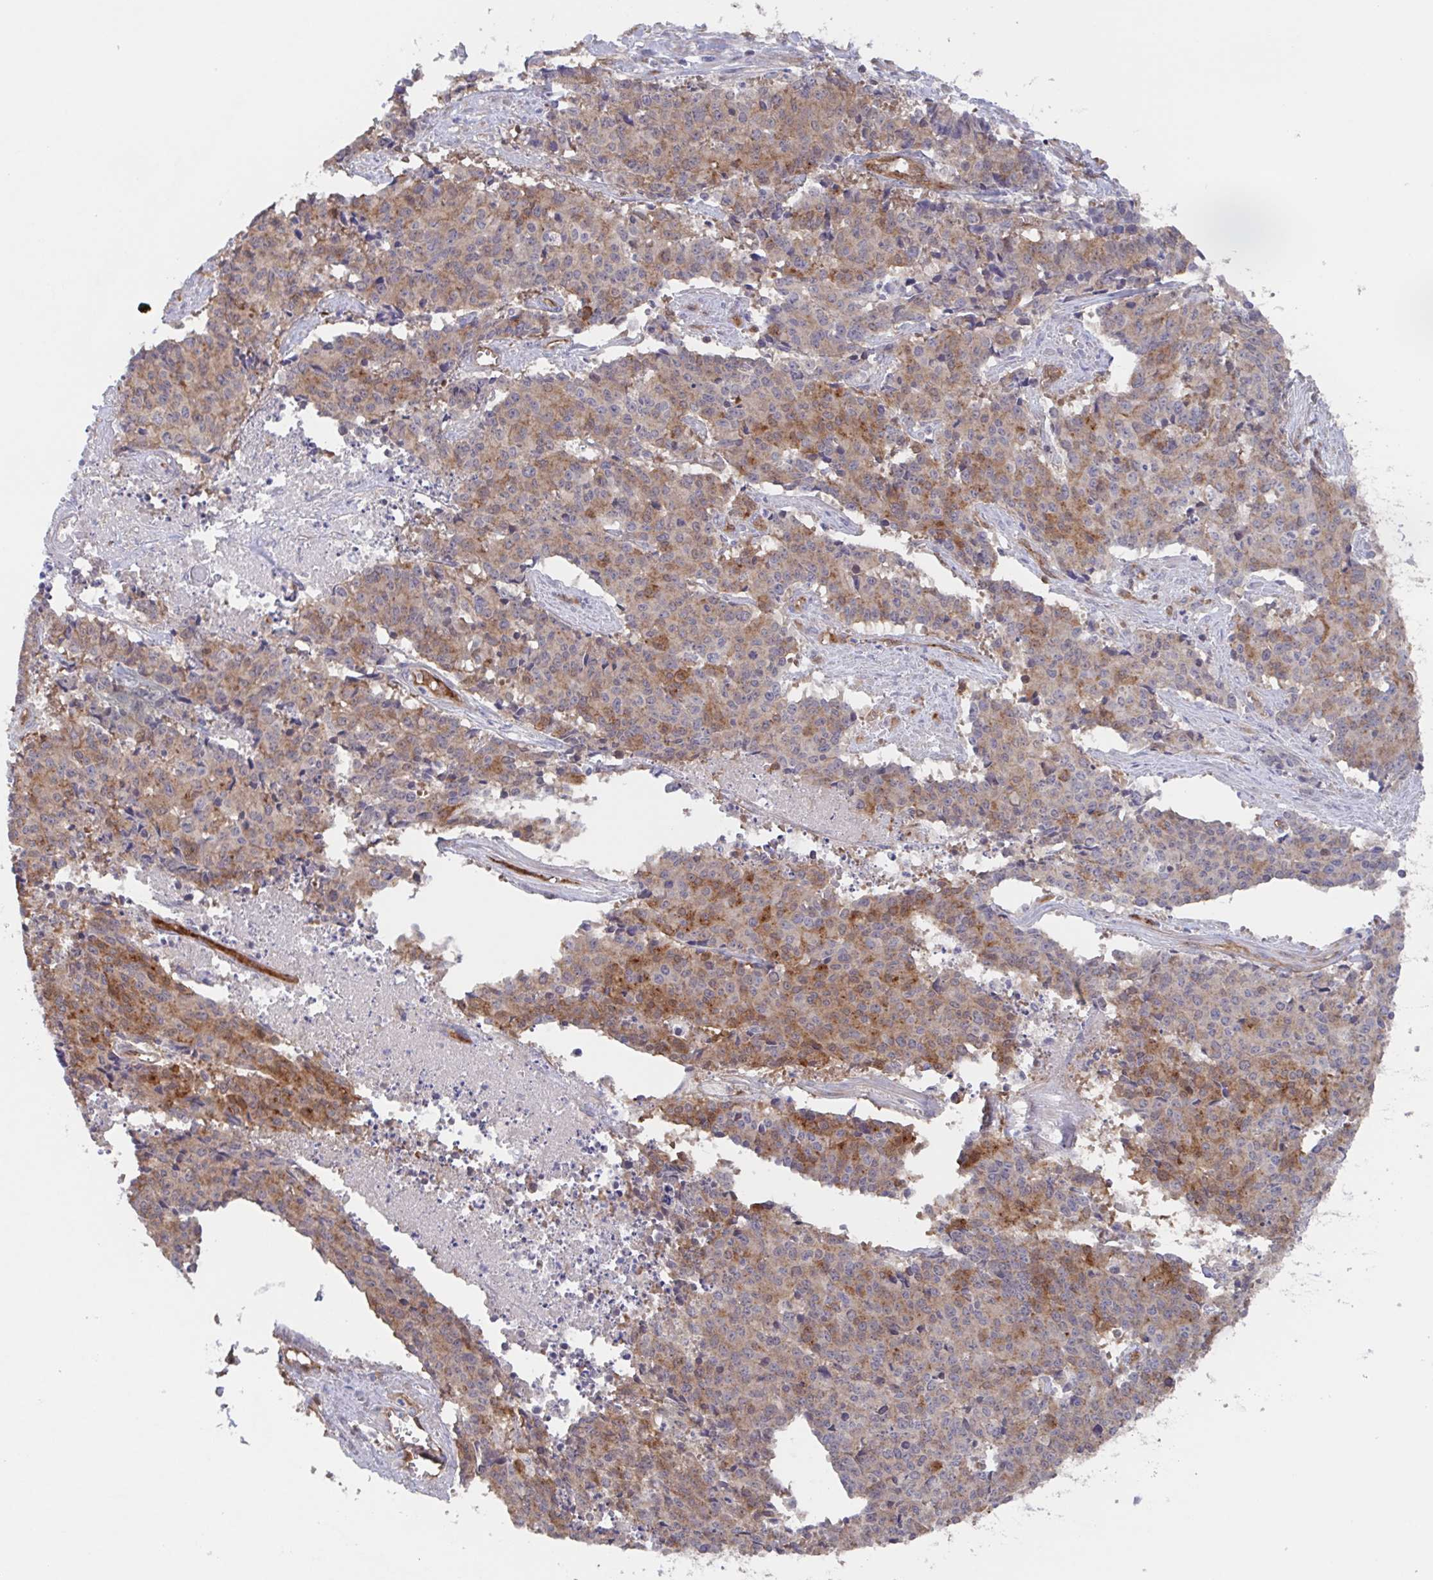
{"staining": {"intensity": "moderate", "quantity": "25%-75%", "location": "cytoplasmic/membranous"}, "tissue": "cervical cancer", "cell_type": "Tumor cells", "image_type": "cancer", "snomed": [{"axis": "morphology", "description": "Squamous cell carcinoma, NOS"}, {"axis": "topography", "description": "Cervix"}], "caption": "IHC image of human cervical cancer (squamous cell carcinoma) stained for a protein (brown), which demonstrates medium levels of moderate cytoplasmic/membranous expression in approximately 25%-75% of tumor cells.", "gene": "AGFG2", "patient": {"sex": "female", "age": 28}}